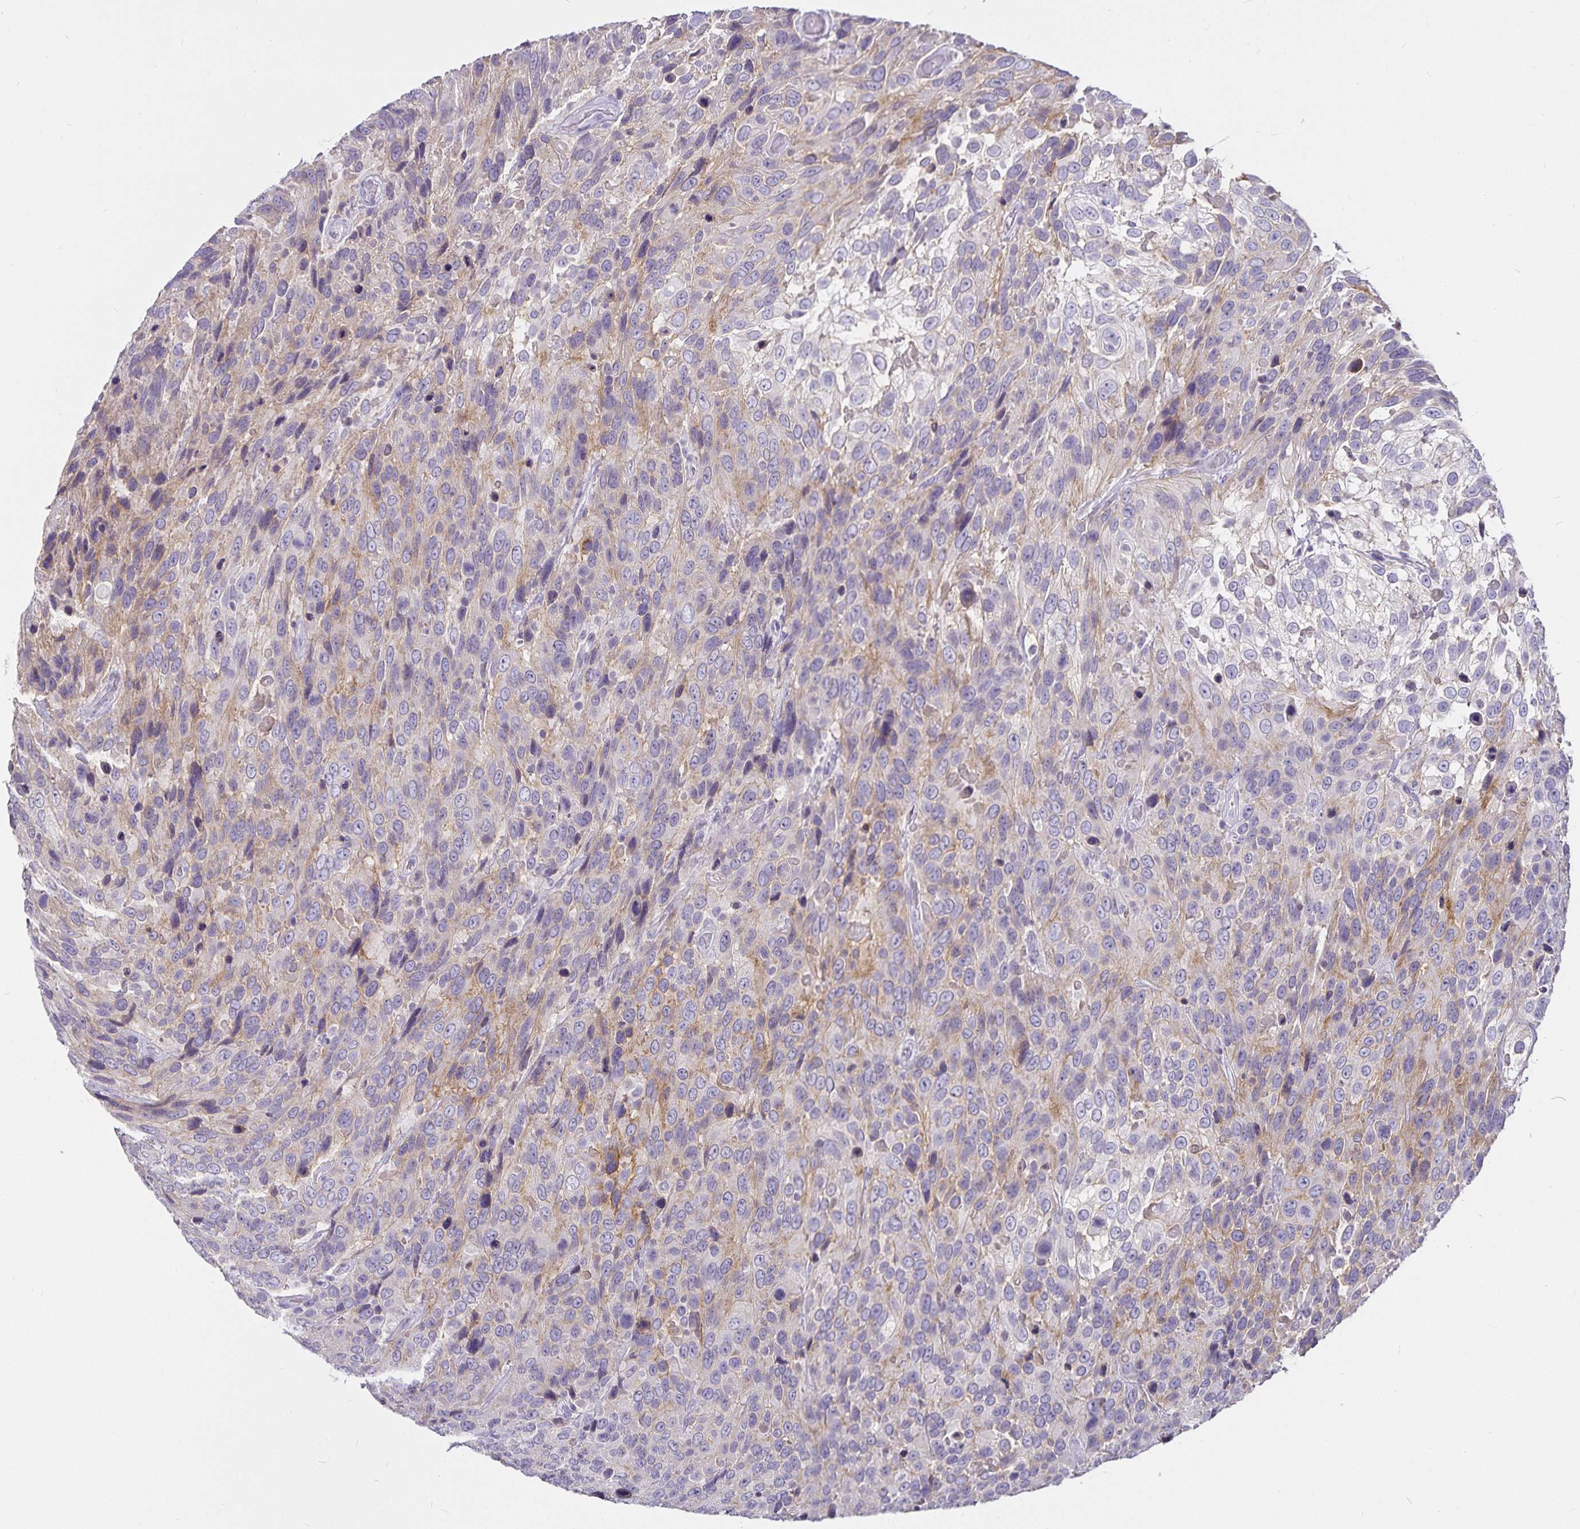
{"staining": {"intensity": "moderate", "quantity": "<25%", "location": "cytoplasmic/membranous"}, "tissue": "urothelial cancer", "cell_type": "Tumor cells", "image_type": "cancer", "snomed": [{"axis": "morphology", "description": "Urothelial carcinoma, High grade"}, {"axis": "topography", "description": "Urinary bladder"}], "caption": "DAB immunohistochemical staining of urothelial cancer exhibits moderate cytoplasmic/membranous protein positivity in approximately <25% of tumor cells.", "gene": "CA12", "patient": {"sex": "female", "age": 70}}